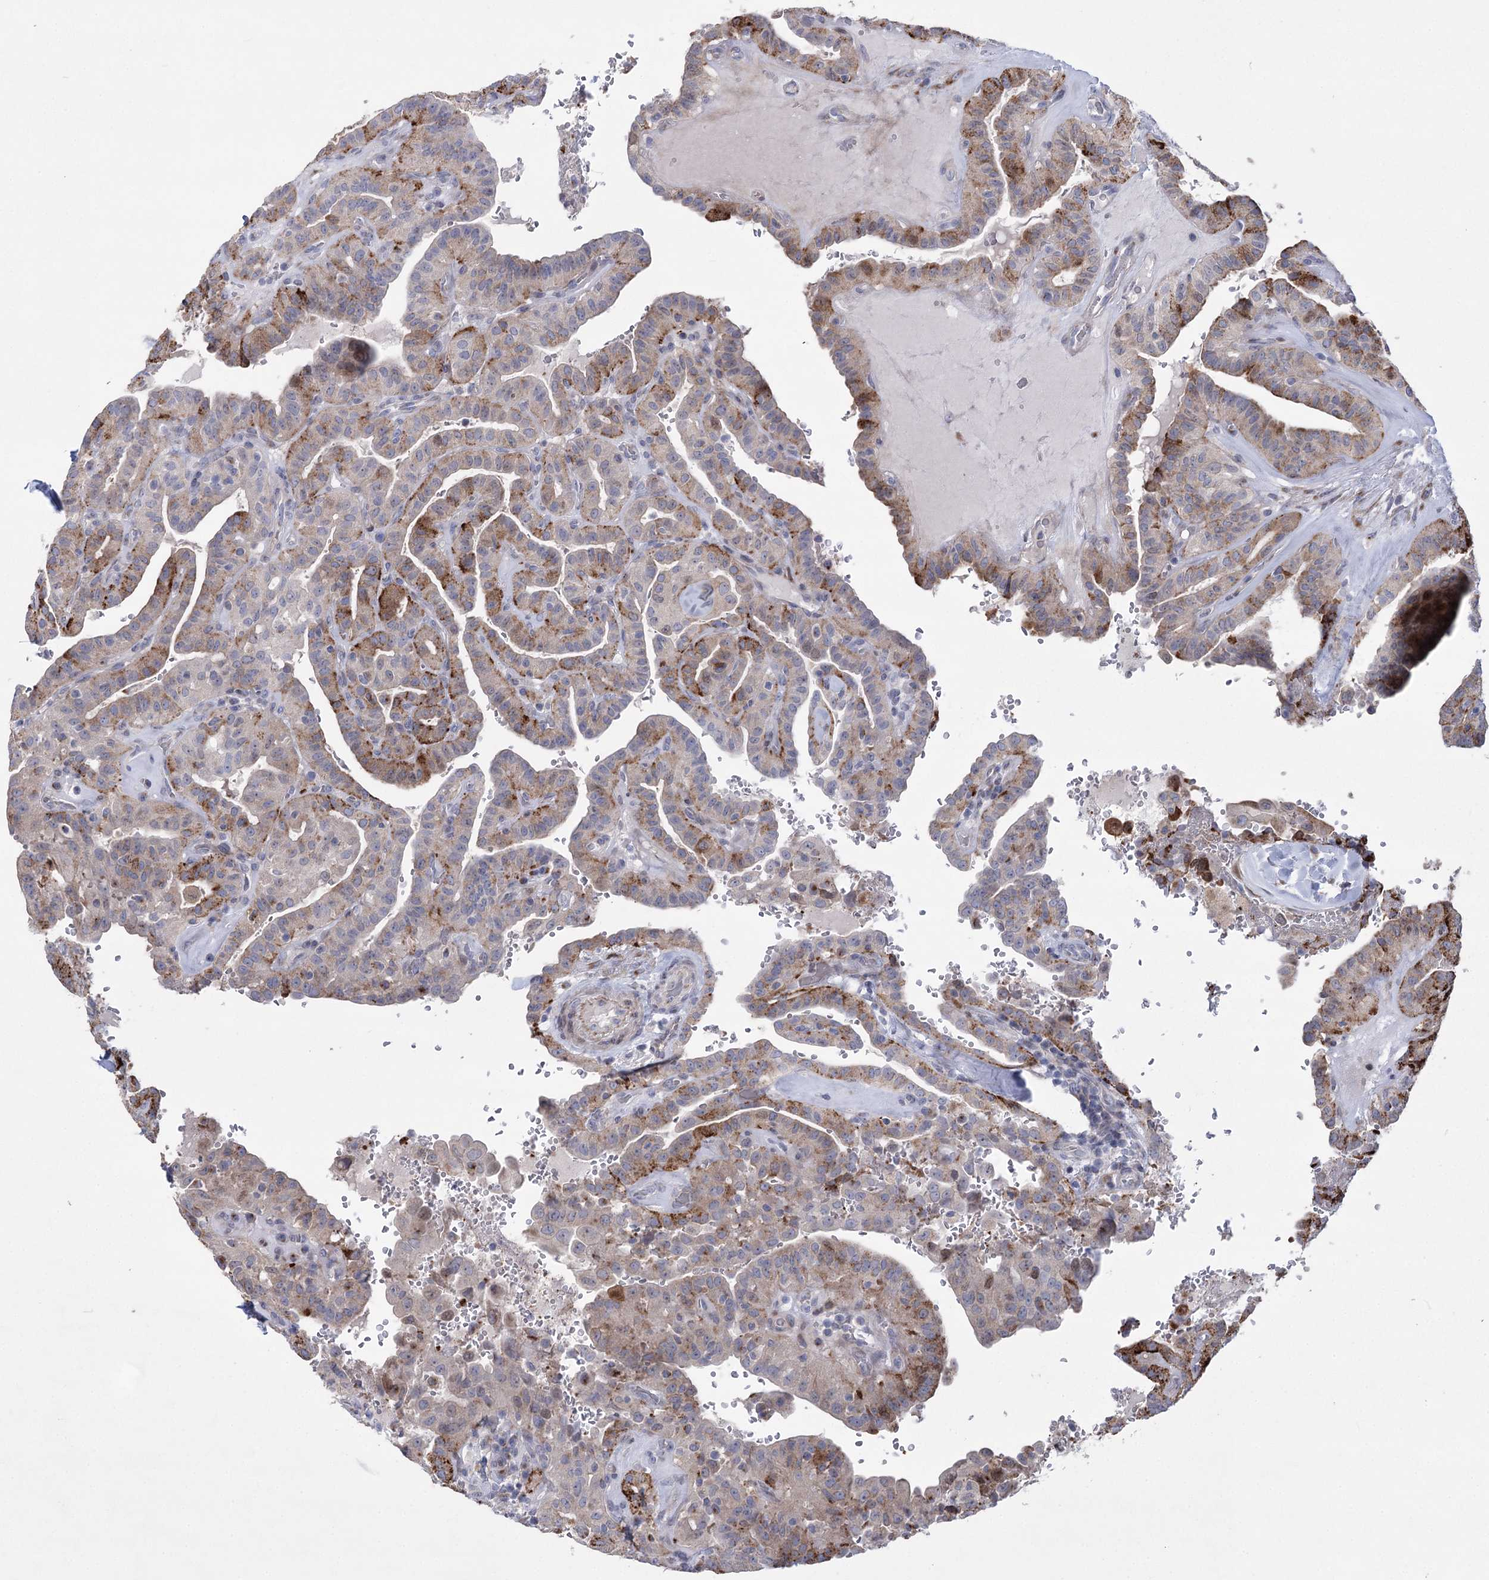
{"staining": {"intensity": "moderate", "quantity": "25%-75%", "location": "cytoplasmic/membranous"}, "tissue": "thyroid cancer", "cell_type": "Tumor cells", "image_type": "cancer", "snomed": [{"axis": "morphology", "description": "Papillary adenocarcinoma, NOS"}, {"axis": "topography", "description": "Thyroid gland"}], "caption": "A medium amount of moderate cytoplasmic/membranous expression is appreciated in about 25%-75% of tumor cells in thyroid papillary adenocarcinoma tissue.", "gene": "NME7", "patient": {"sex": "male", "age": 77}}